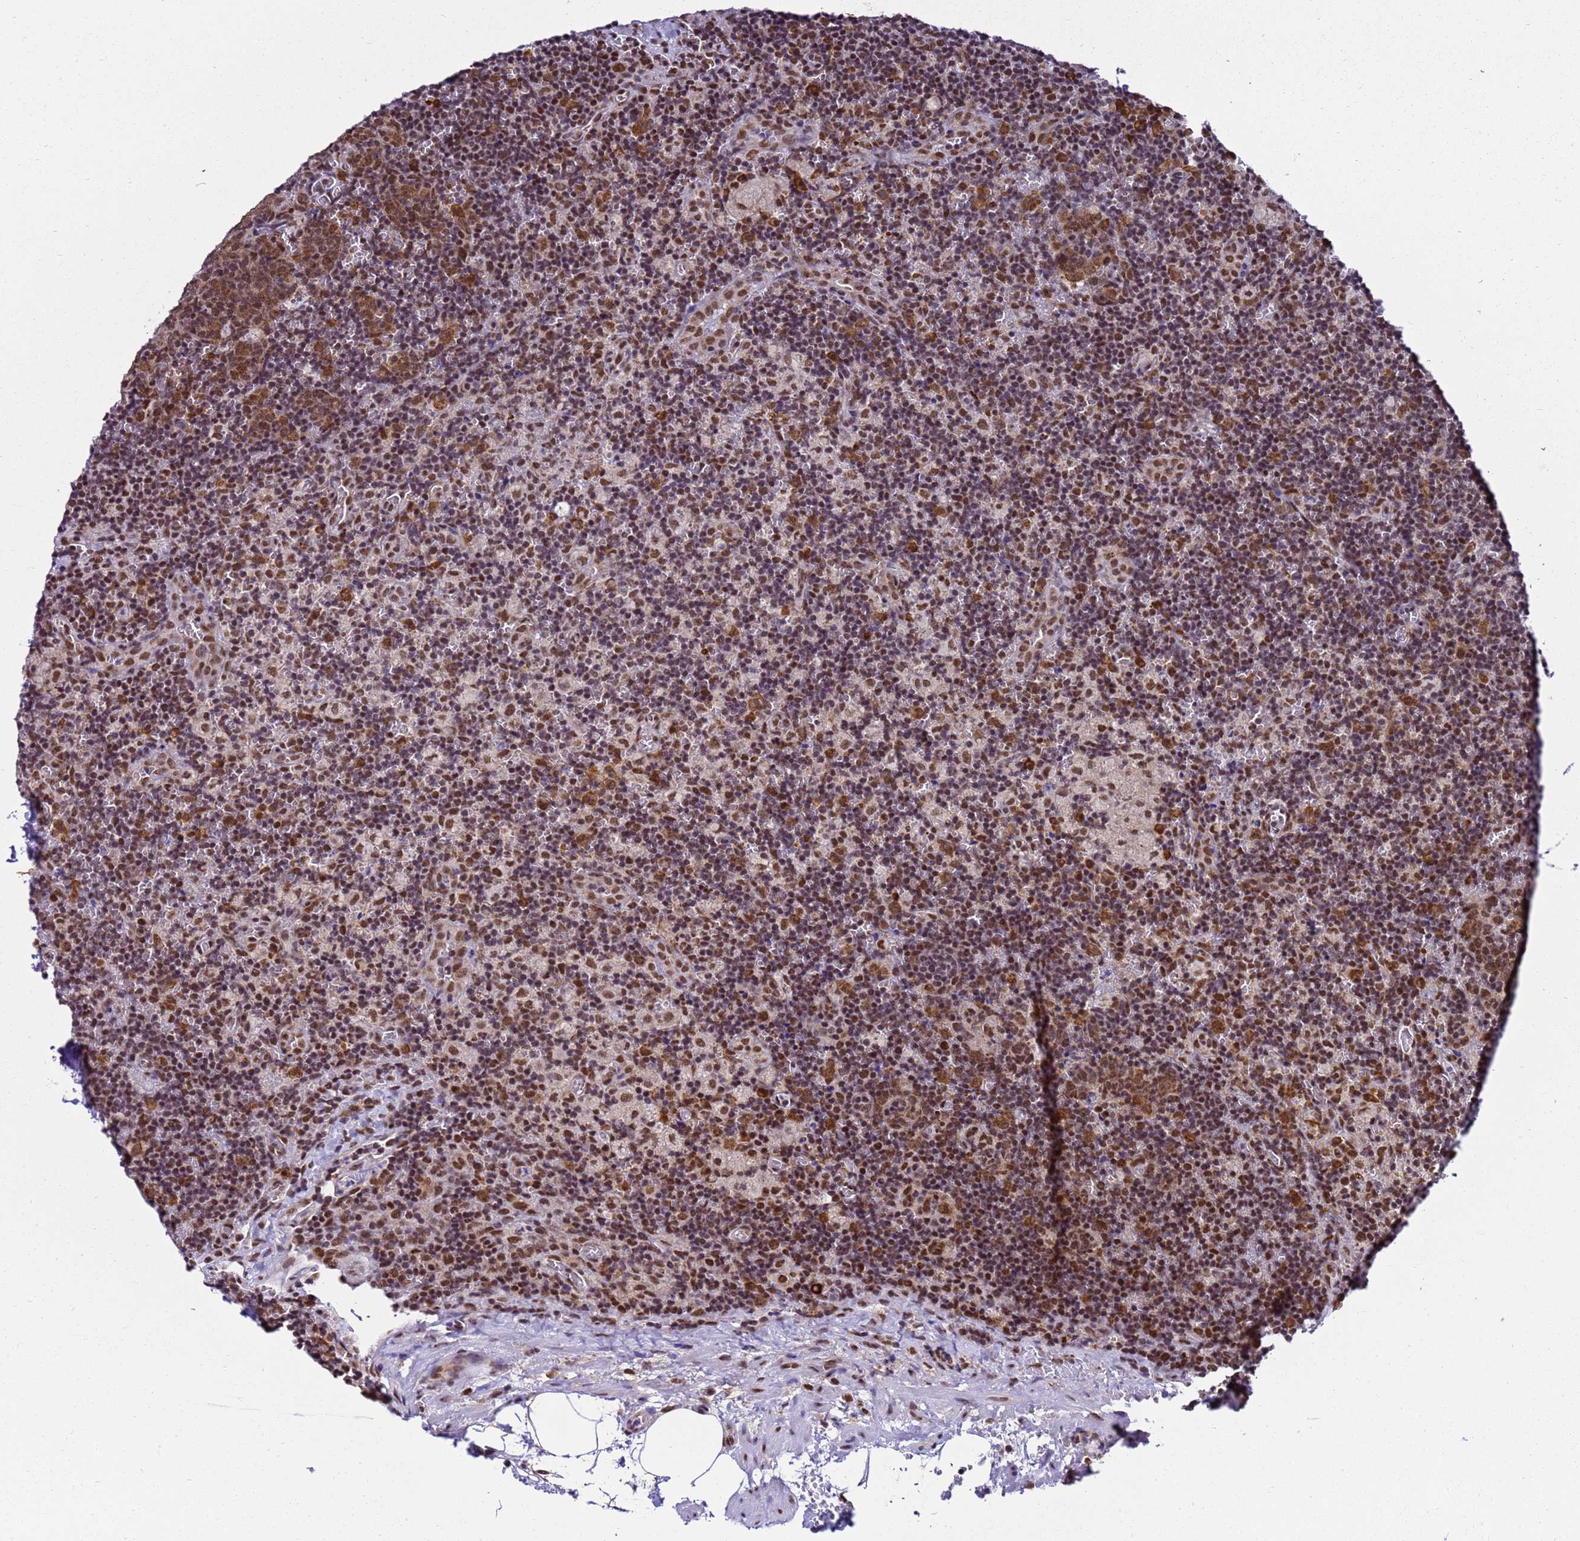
{"staining": {"intensity": "moderate", "quantity": "<25%", "location": "cytoplasmic/membranous,nuclear"}, "tissue": "lymph node", "cell_type": "Germinal center cells", "image_type": "normal", "snomed": [{"axis": "morphology", "description": "Normal tissue, NOS"}, {"axis": "topography", "description": "Lymph node"}], "caption": "Immunohistochemistry photomicrograph of benign lymph node stained for a protein (brown), which exhibits low levels of moderate cytoplasmic/membranous,nuclear positivity in approximately <25% of germinal center cells.", "gene": "SMN1", "patient": {"sex": "male", "age": 58}}